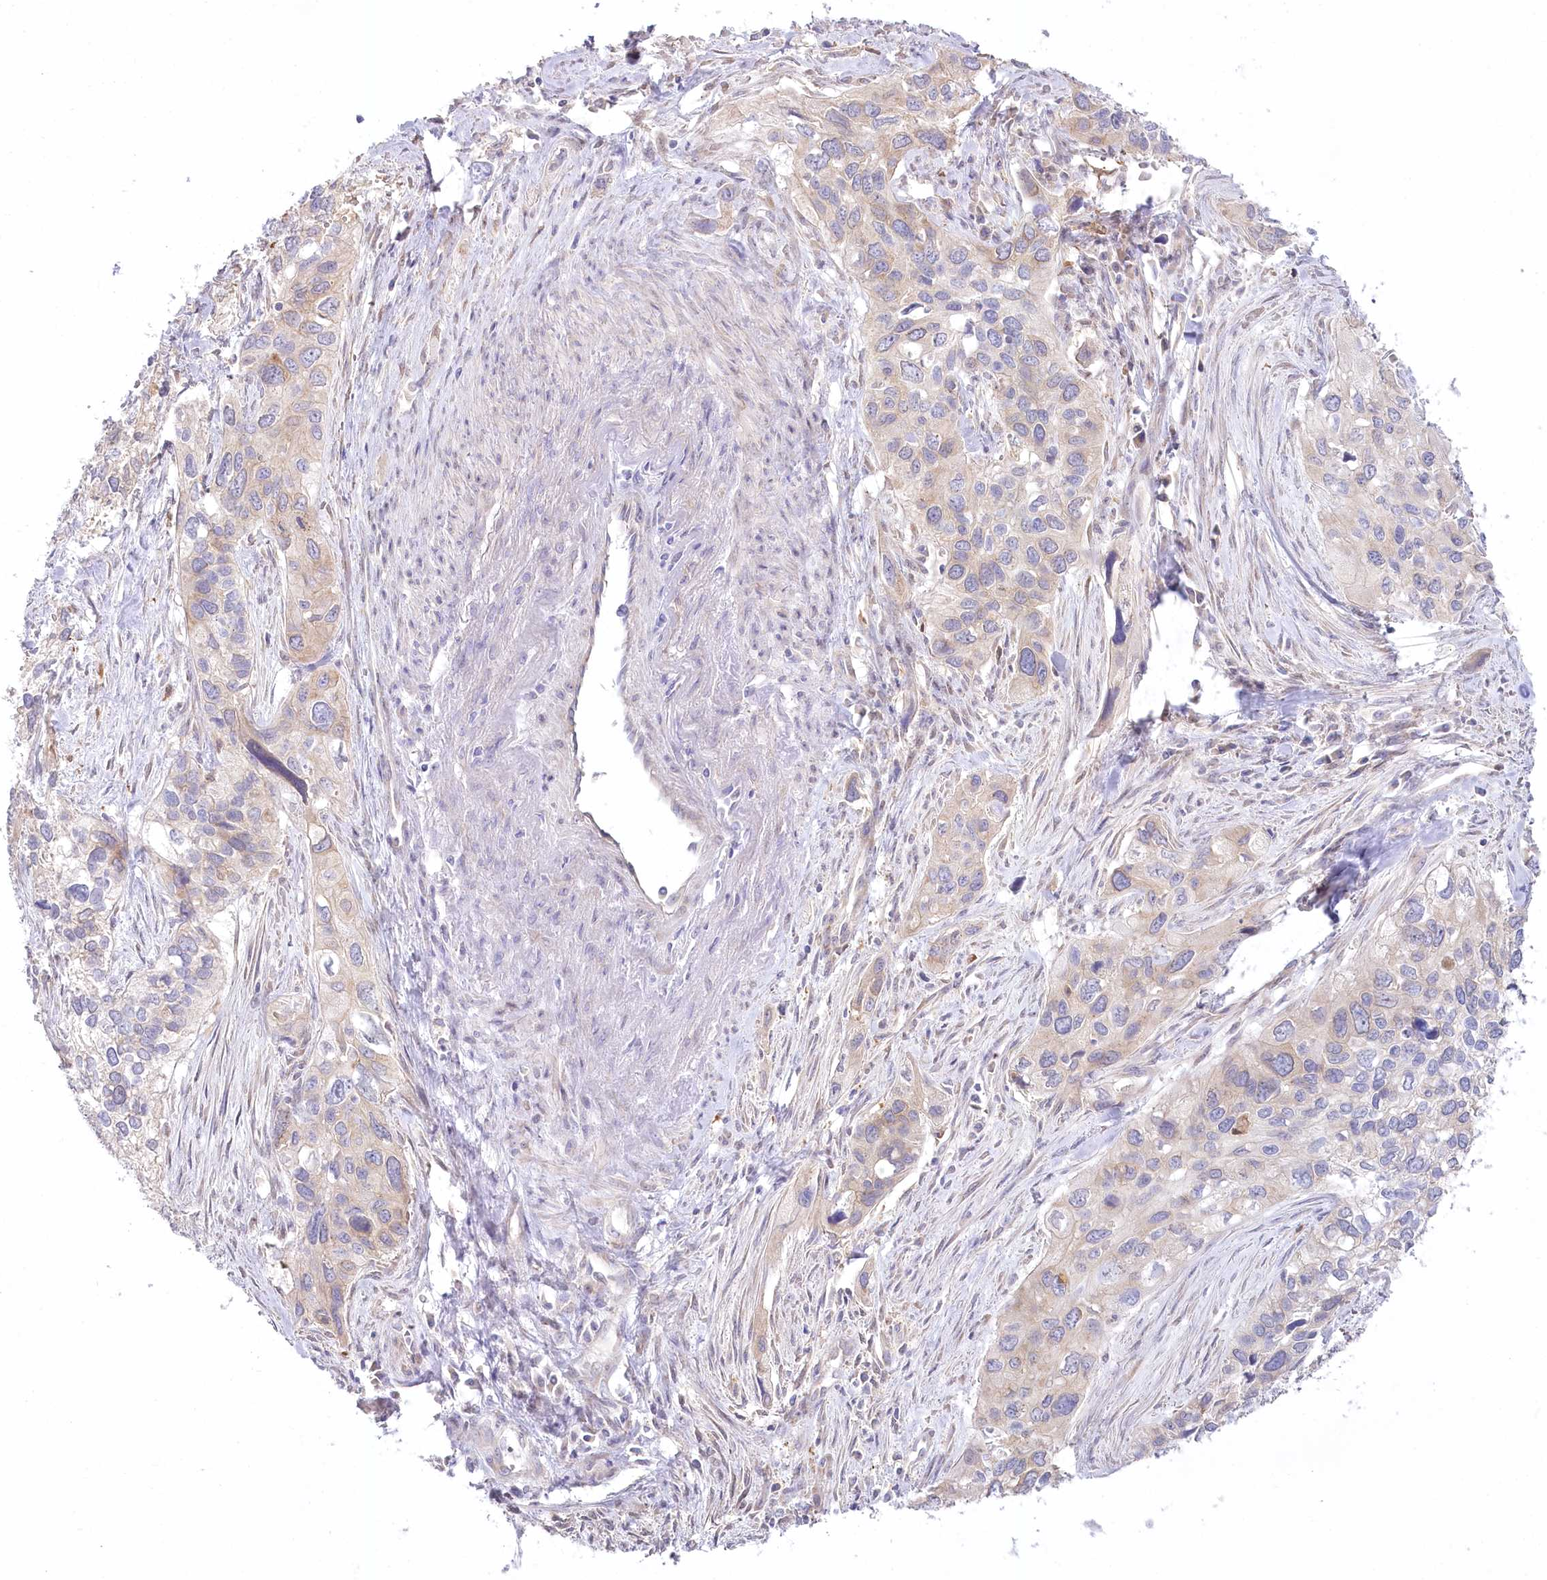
{"staining": {"intensity": "weak", "quantity": "25%-75%", "location": "cytoplasmic/membranous"}, "tissue": "cervical cancer", "cell_type": "Tumor cells", "image_type": "cancer", "snomed": [{"axis": "morphology", "description": "Squamous cell carcinoma, NOS"}, {"axis": "topography", "description": "Cervix"}], "caption": "Protein expression analysis of human cervical cancer reveals weak cytoplasmic/membranous staining in about 25%-75% of tumor cells.", "gene": "MYOZ1", "patient": {"sex": "female", "age": 55}}